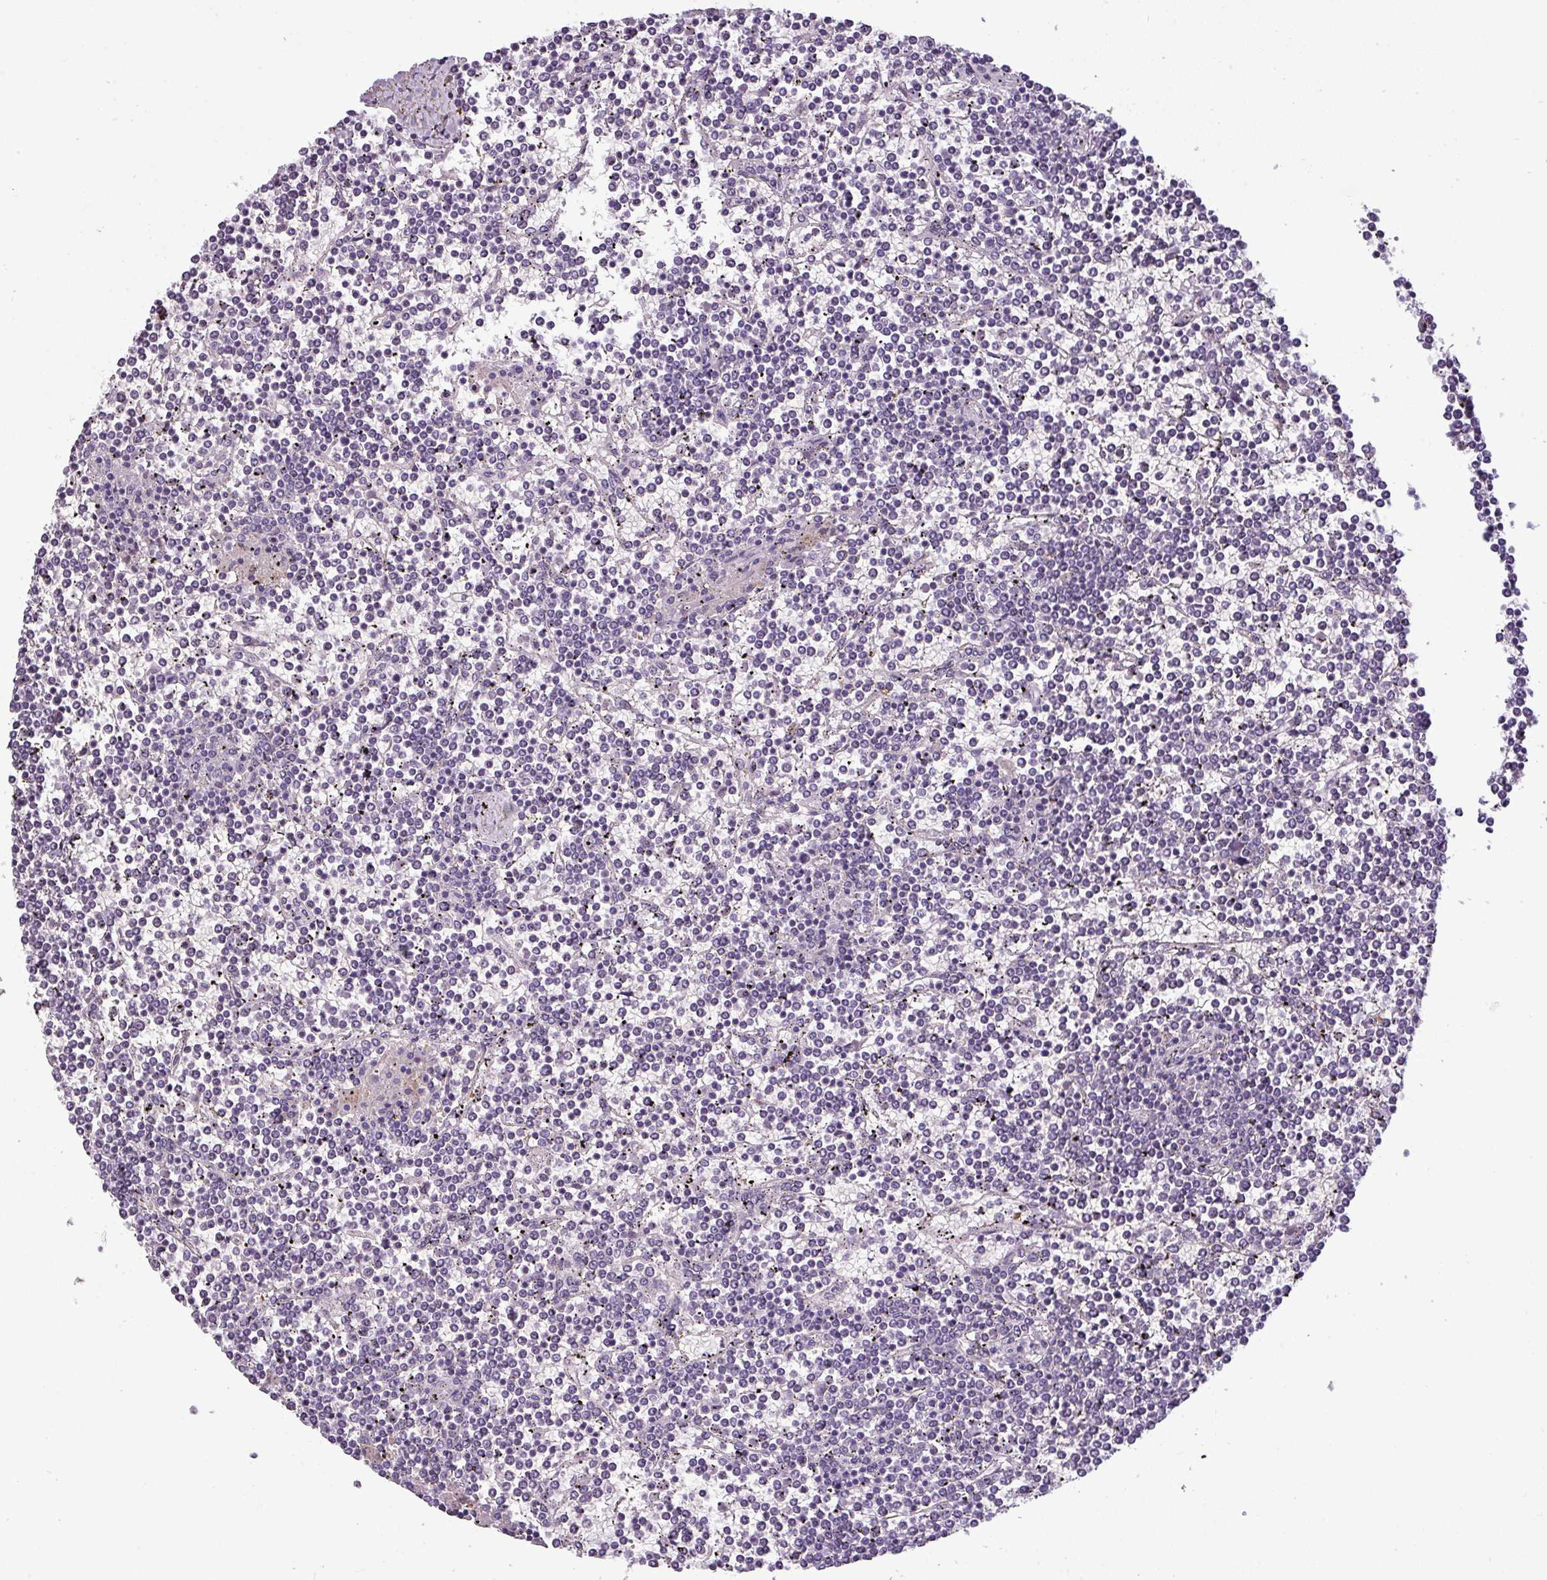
{"staining": {"intensity": "negative", "quantity": "none", "location": "none"}, "tissue": "lymphoma", "cell_type": "Tumor cells", "image_type": "cancer", "snomed": [{"axis": "morphology", "description": "Malignant lymphoma, non-Hodgkin's type, Low grade"}, {"axis": "topography", "description": "Spleen"}], "caption": "DAB (3,3'-diaminobenzidine) immunohistochemical staining of malignant lymphoma, non-Hodgkin's type (low-grade) demonstrates no significant expression in tumor cells.", "gene": "SLC26A9", "patient": {"sex": "female", "age": 19}}